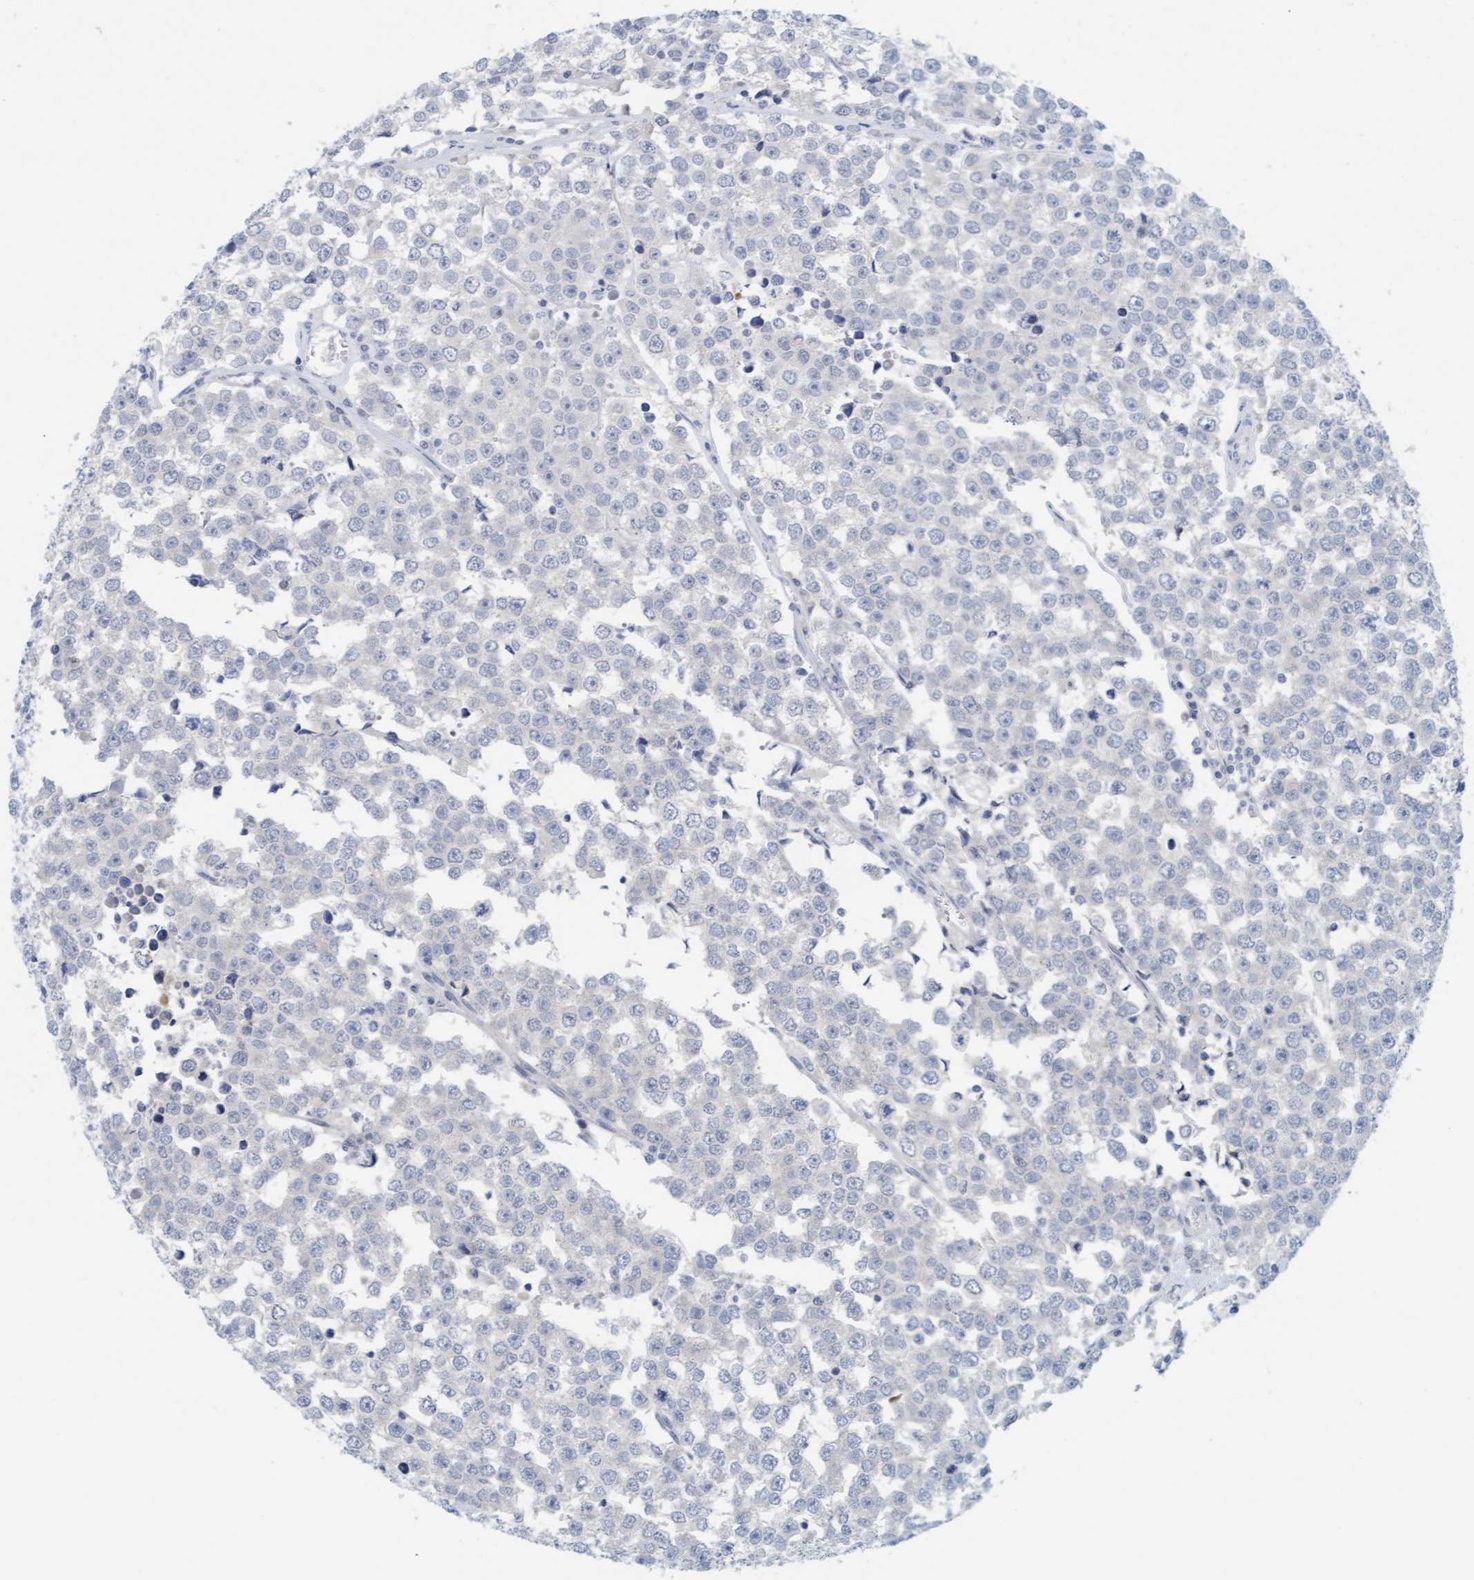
{"staining": {"intensity": "negative", "quantity": "none", "location": "none"}, "tissue": "testis cancer", "cell_type": "Tumor cells", "image_type": "cancer", "snomed": [{"axis": "morphology", "description": "Seminoma, NOS"}, {"axis": "morphology", "description": "Carcinoma, Embryonal, NOS"}, {"axis": "topography", "description": "Testis"}], "caption": "An immunohistochemistry (IHC) photomicrograph of testis seminoma is shown. There is no staining in tumor cells of testis seminoma.", "gene": "CPA3", "patient": {"sex": "male", "age": 52}}